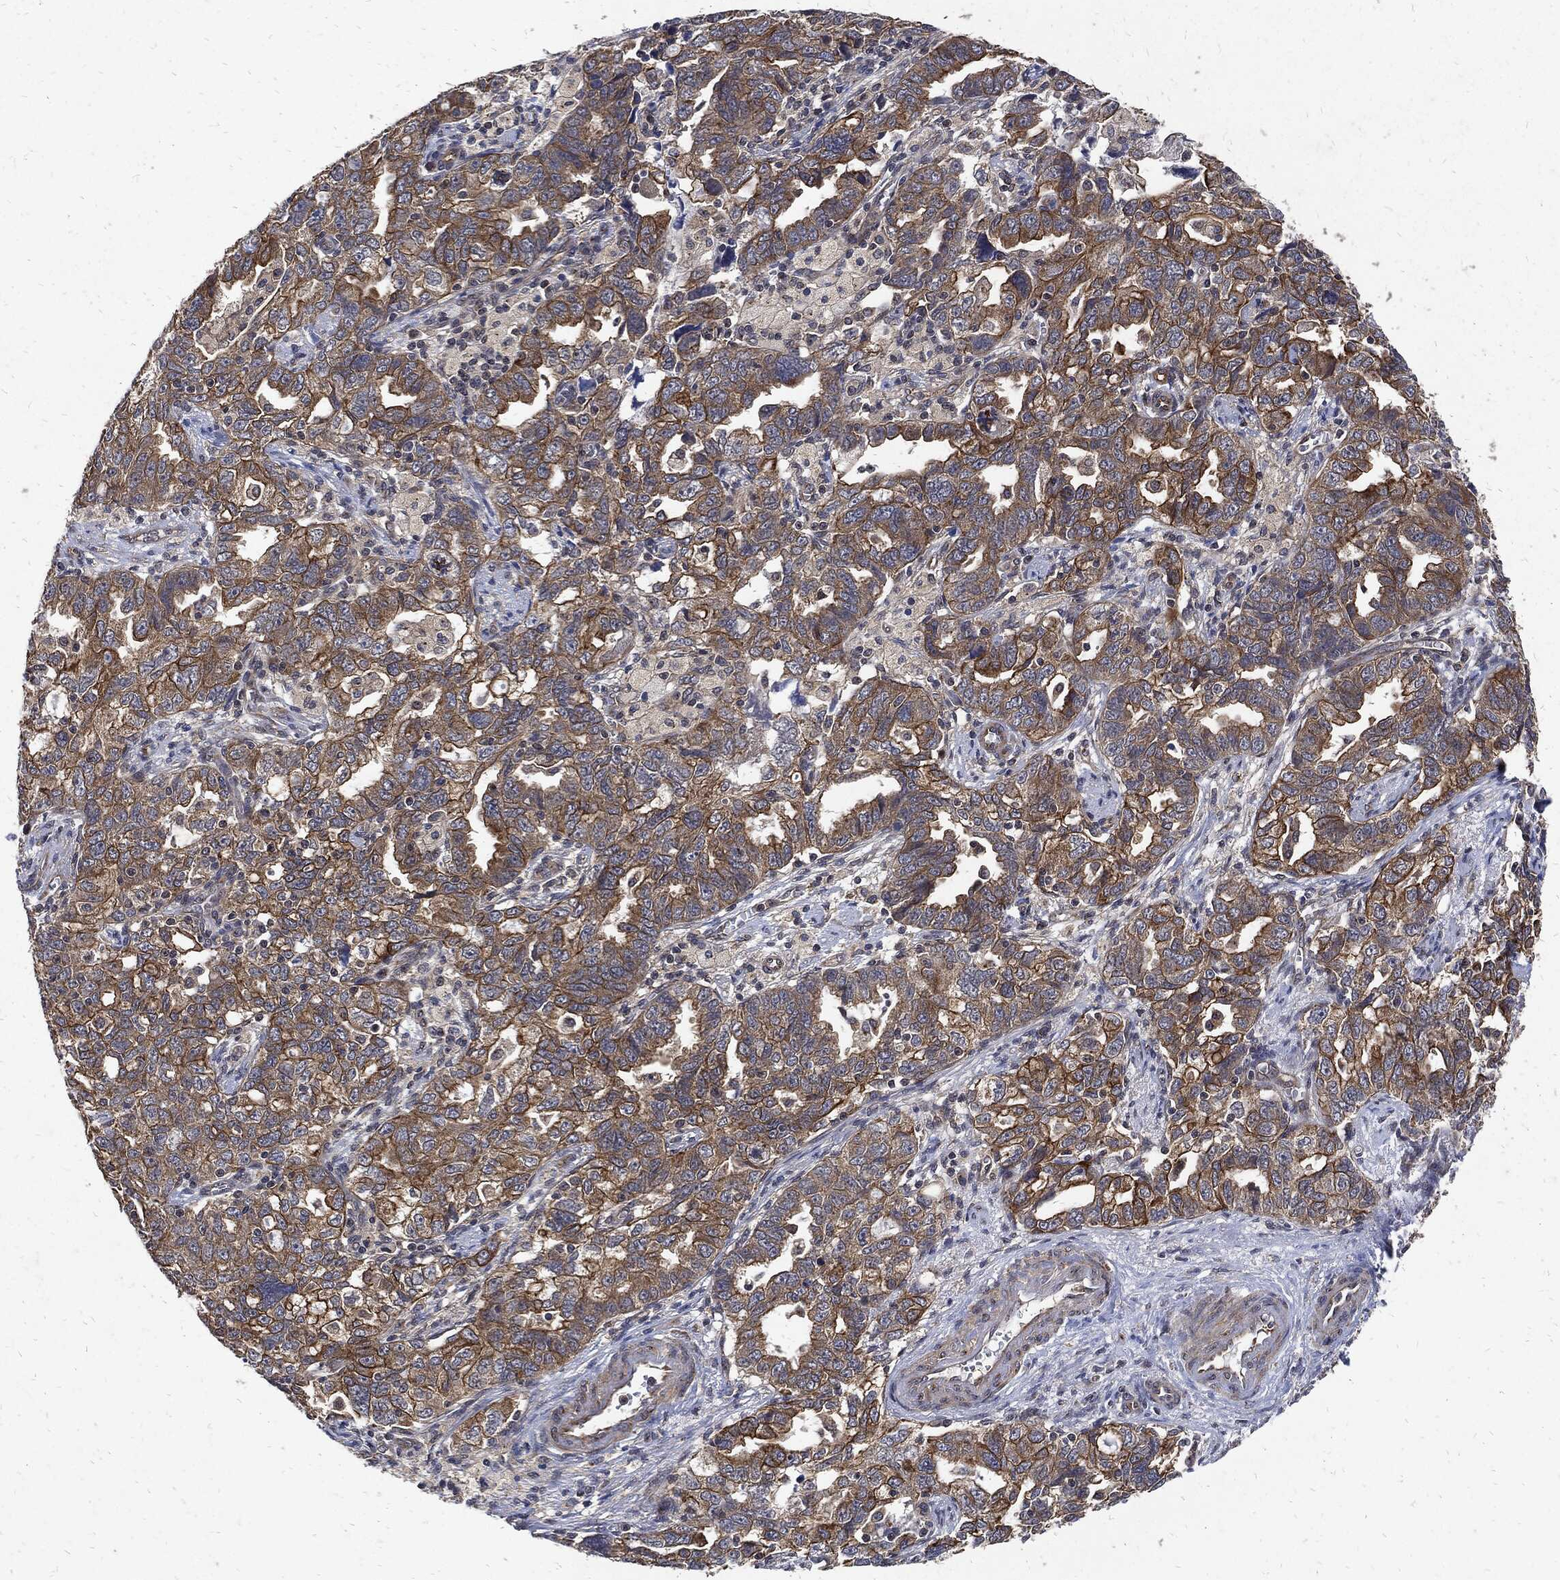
{"staining": {"intensity": "strong", "quantity": "25%-75%", "location": "cytoplasmic/membranous"}, "tissue": "ovarian cancer", "cell_type": "Tumor cells", "image_type": "cancer", "snomed": [{"axis": "morphology", "description": "Cystadenocarcinoma, serous, NOS"}, {"axis": "topography", "description": "Ovary"}], "caption": "Approximately 25%-75% of tumor cells in ovarian serous cystadenocarcinoma show strong cytoplasmic/membranous protein staining as visualized by brown immunohistochemical staining.", "gene": "DCTN1", "patient": {"sex": "female", "age": 51}}